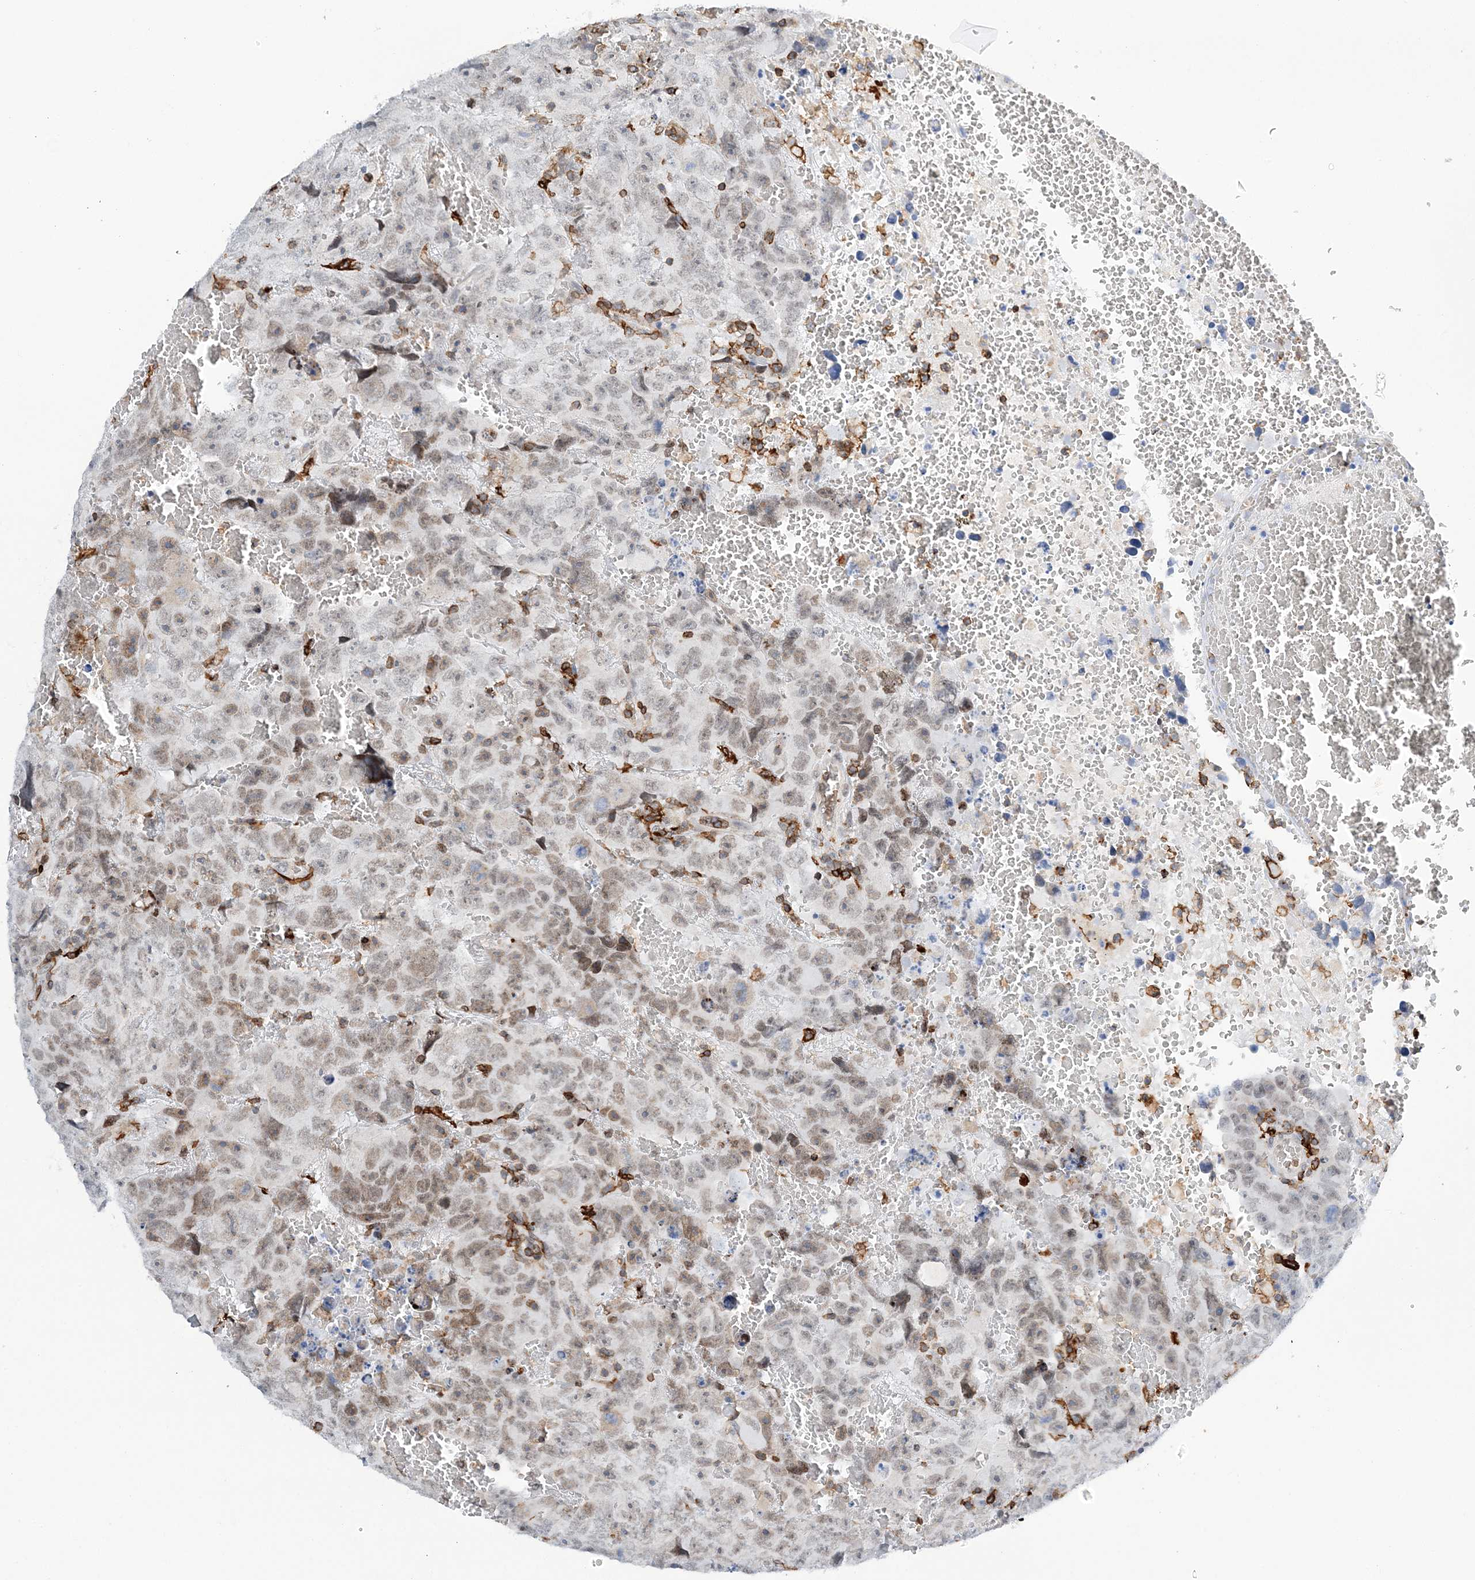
{"staining": {"intensity": "moderate", "quantity": "25%-75%", "location": "nuclear"}, "tissue": "testis cancer", "cell_type": "Tumor cells", "image_type": "cancer", "snomed": [{"axis": "morphology", "description": "Carcinoma, Embryonal, NOS"}, {"axis": "topography", "description": "Testis"}], "caption": "Tumor cells reveal medium levels of moderate nuclear positivity in approximately 25%-75% of cells in testis cancer (embryonal carcinoma).", "gene": "PRMT9", "patient": {"sex": "male", "age": 45}}